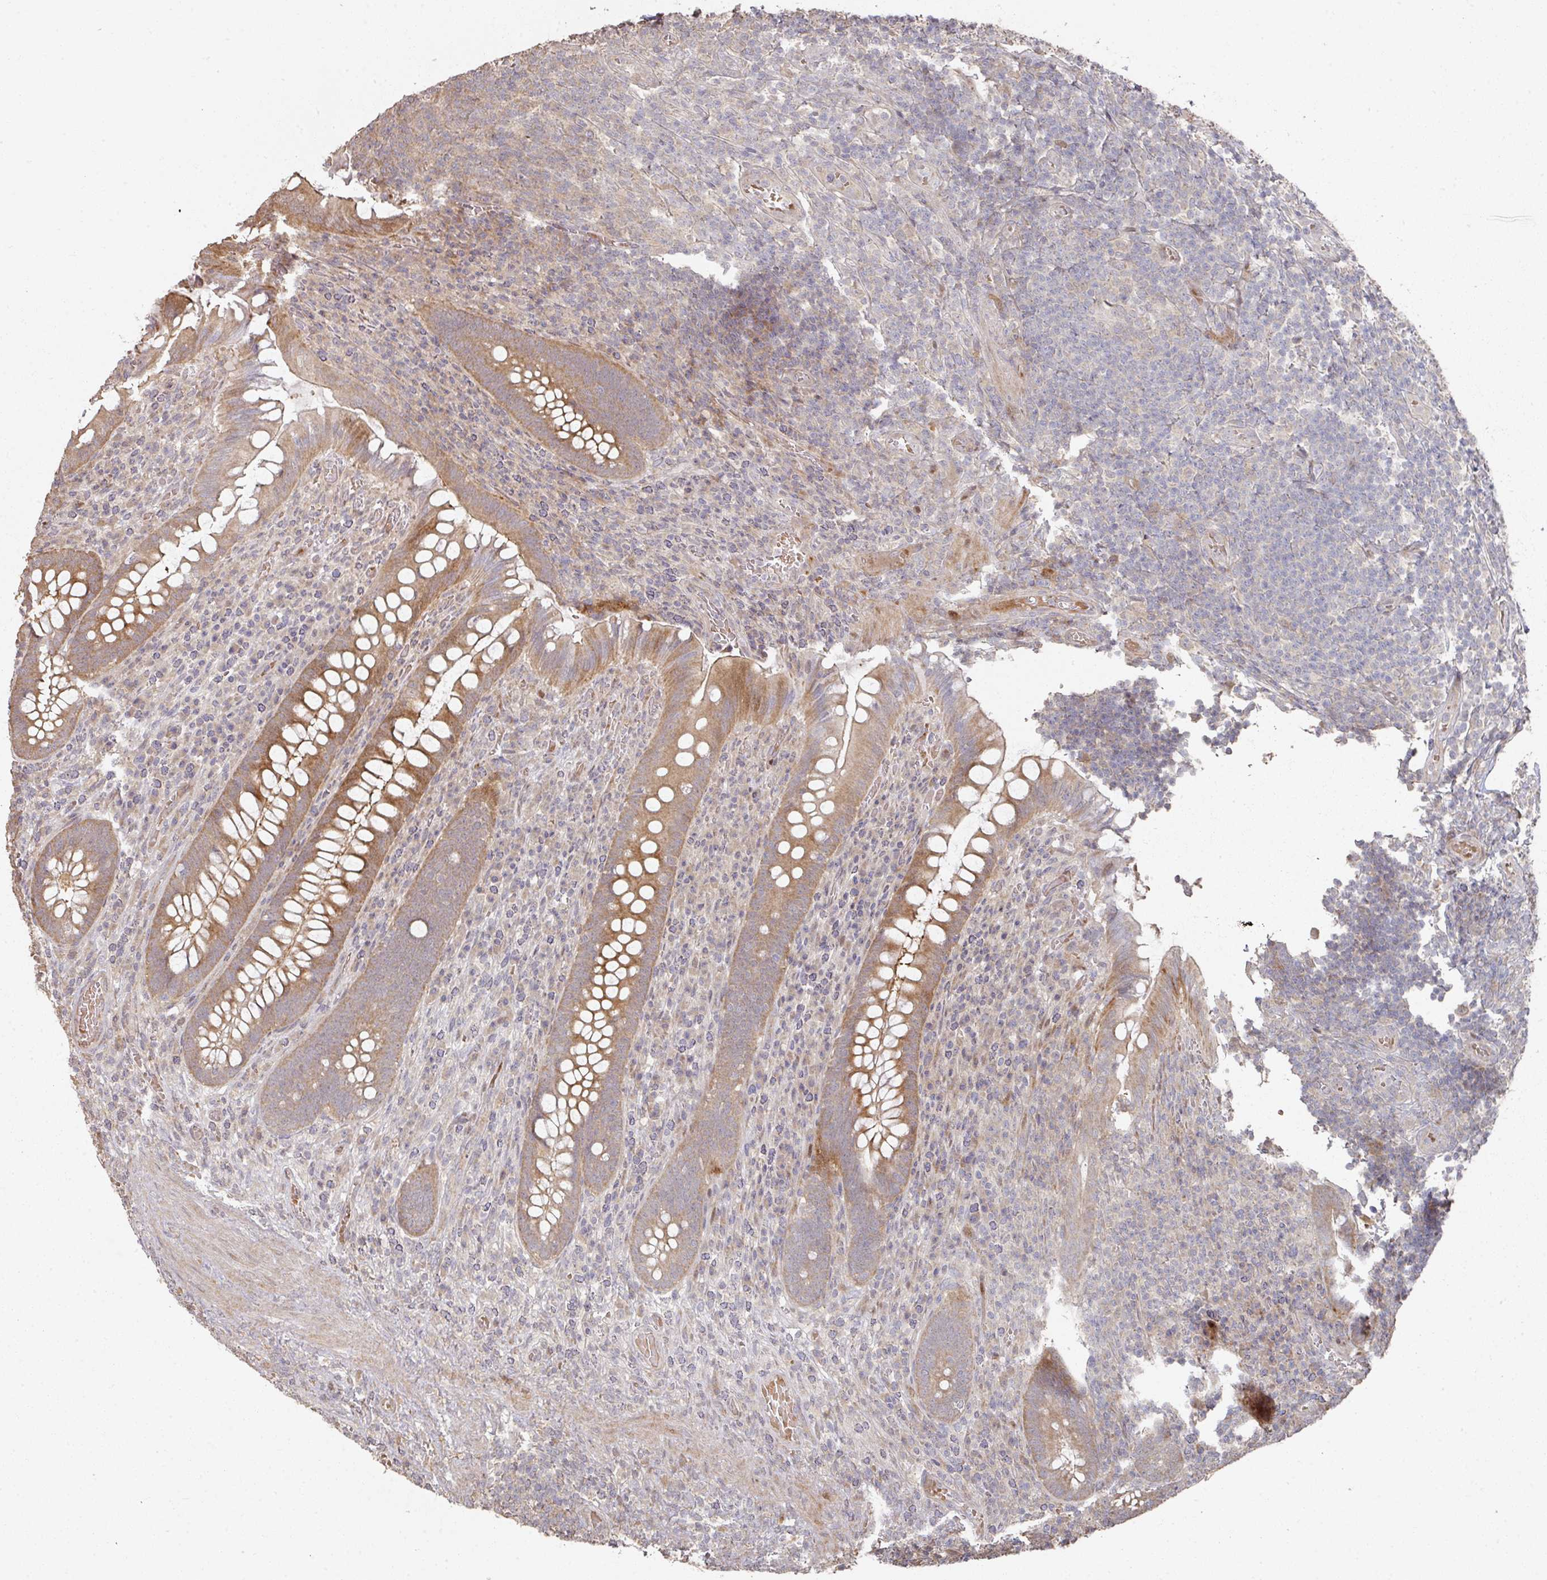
{"staining": {"intensity": "moderate", "quantity": ">75%", "location": "cytoplasmic/membranous"}, "tissue": "appendix", "cell_type": "Glandular cells", "image_type": "normal", "snomed": [{"axis": "morphology", "description": "Normal tissue, NOS"}, {"axis": "topography", "description": "Appendix"}], "caption": "A brown stain highlights moderate cytoplasmic/membranous expression of a protein in glandular cells of benign human appendix.", "gene": "CA7", "patient": {"sex": "female", "age": 43}}